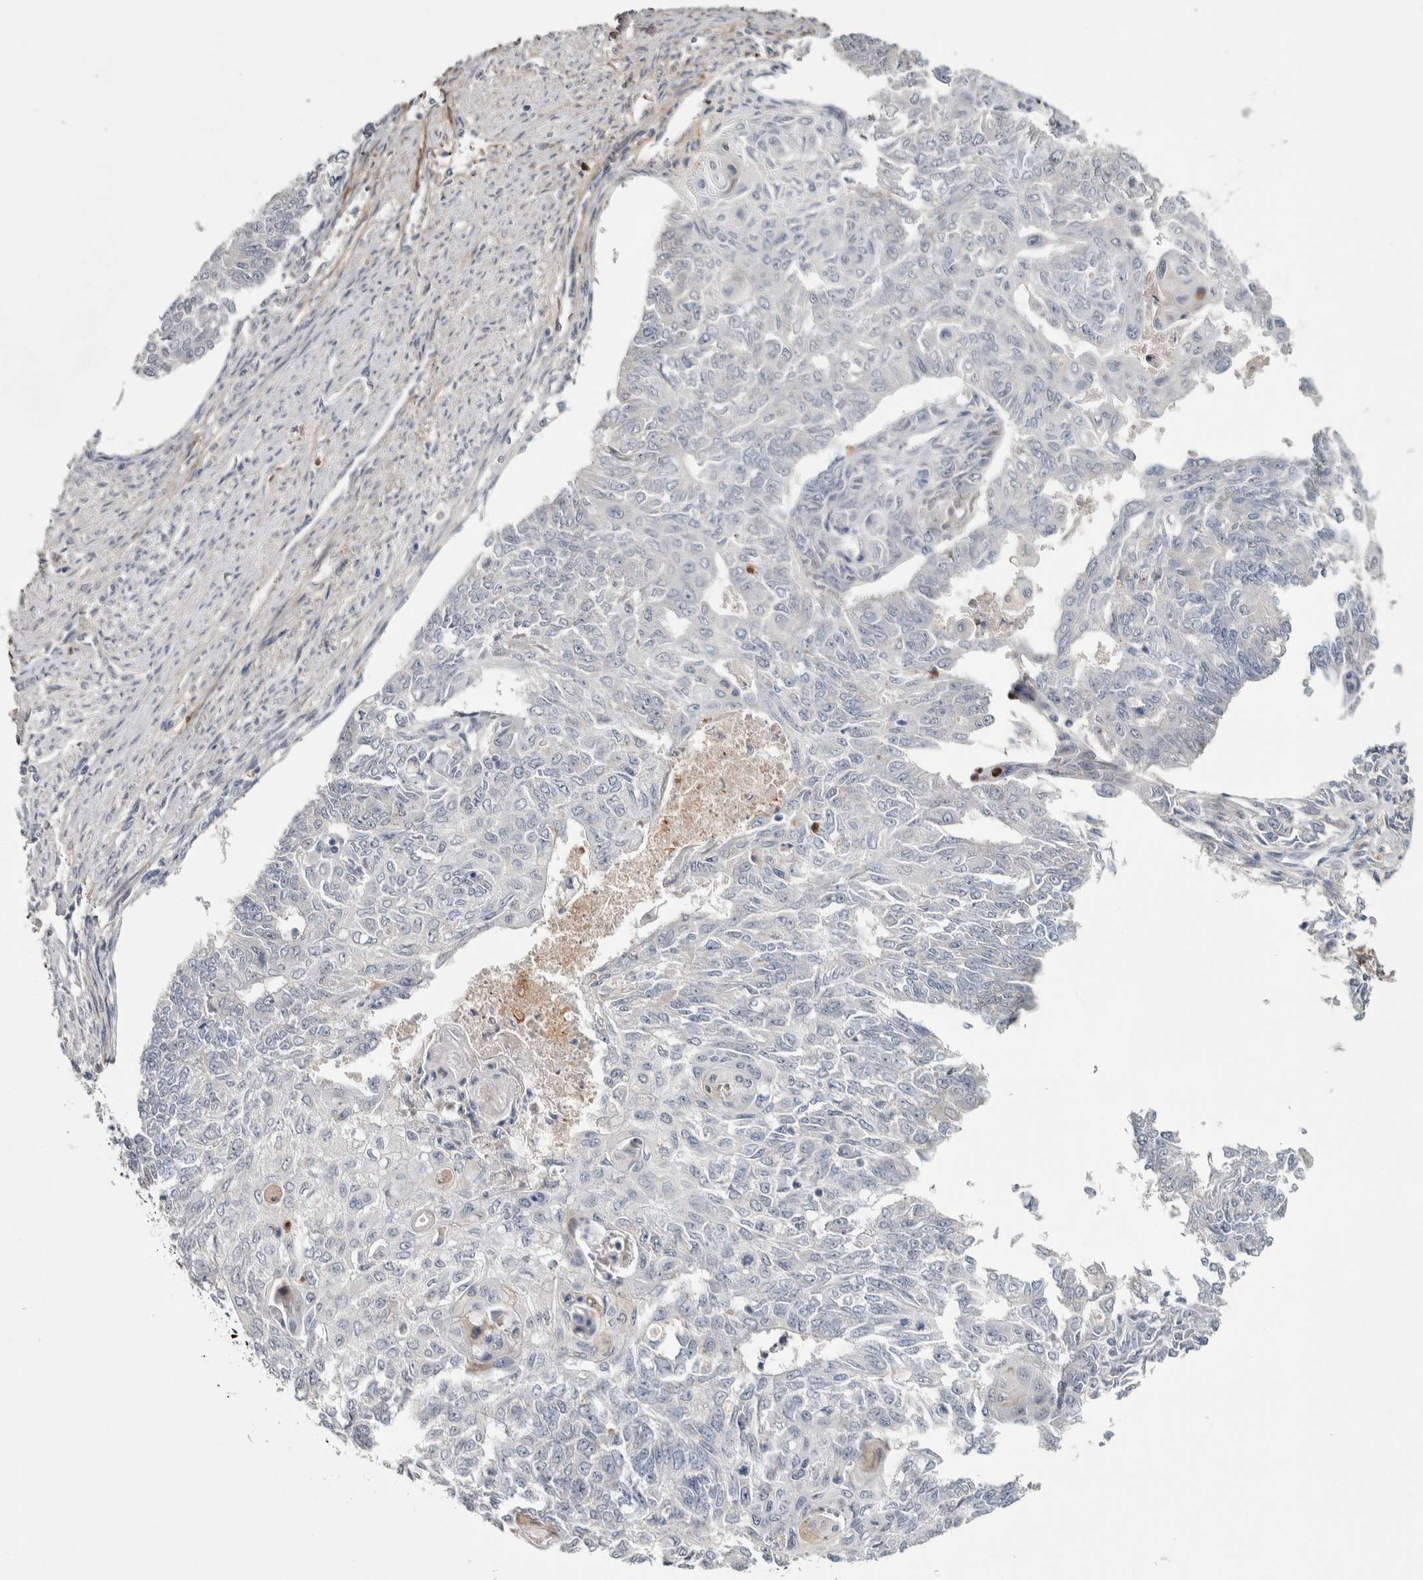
{"staining": {"intensity": "negative", "quantity": "none", "location": "none"}, "tissue": "endometrial cancer", "cell_type": "Tumor cells", "image_type": "cancer", "snomed": [{"axis": "morphology", "description": "Adenocarcinoma, NOS"}, {"axis": "topography", "description": "Endometrium"}], "caption": "Immunohistochemical staining of endometrial cancer reveals no significant staining in tumor cells. (Stains: DAB (3,3'-diaminobenzidine) immunohistochemistry (IHC) with hematoxylin counter stain, Microscopy: brightfield microscopy at high magnification).", "gene": "ASPN", "patient": {"sex": "female", "age": 32}}